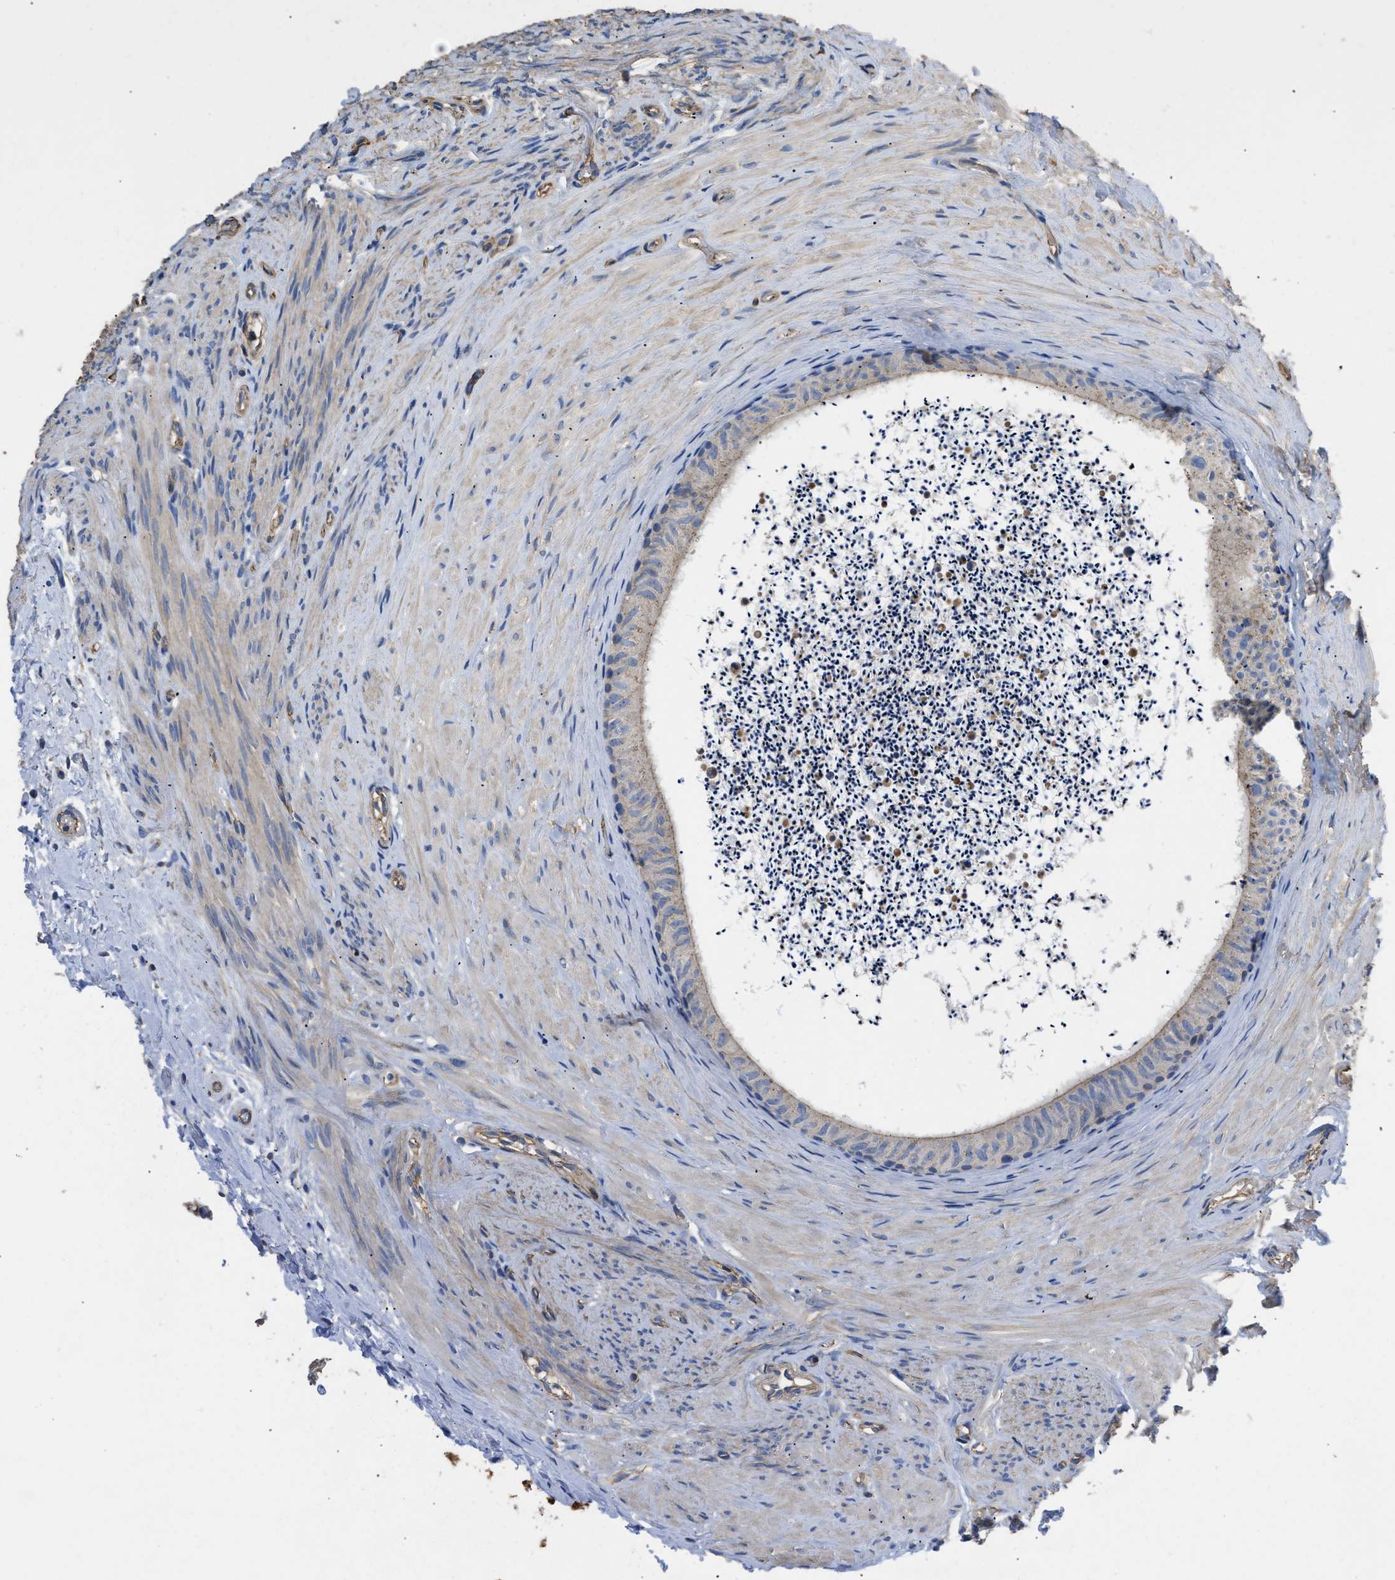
{"staining": {"intensity": "weak", "quantity": "<25%", "location": "cytoplasmic/membranous"}, "tissue": "epididymis", "cell_type": "Glandular cells", "image_type": "normal", "snomed": [{"axis": "morphology", "description": "Normal tissue, NOS"}, {"axis": "topography", "description": "Epididymis"}], "caption": "Histopathology image shows no significant protein positivity in glandular cells of unremarkable epididymis.", "gene": "USP4", "patient": {"sex": "male", "age": 56}}